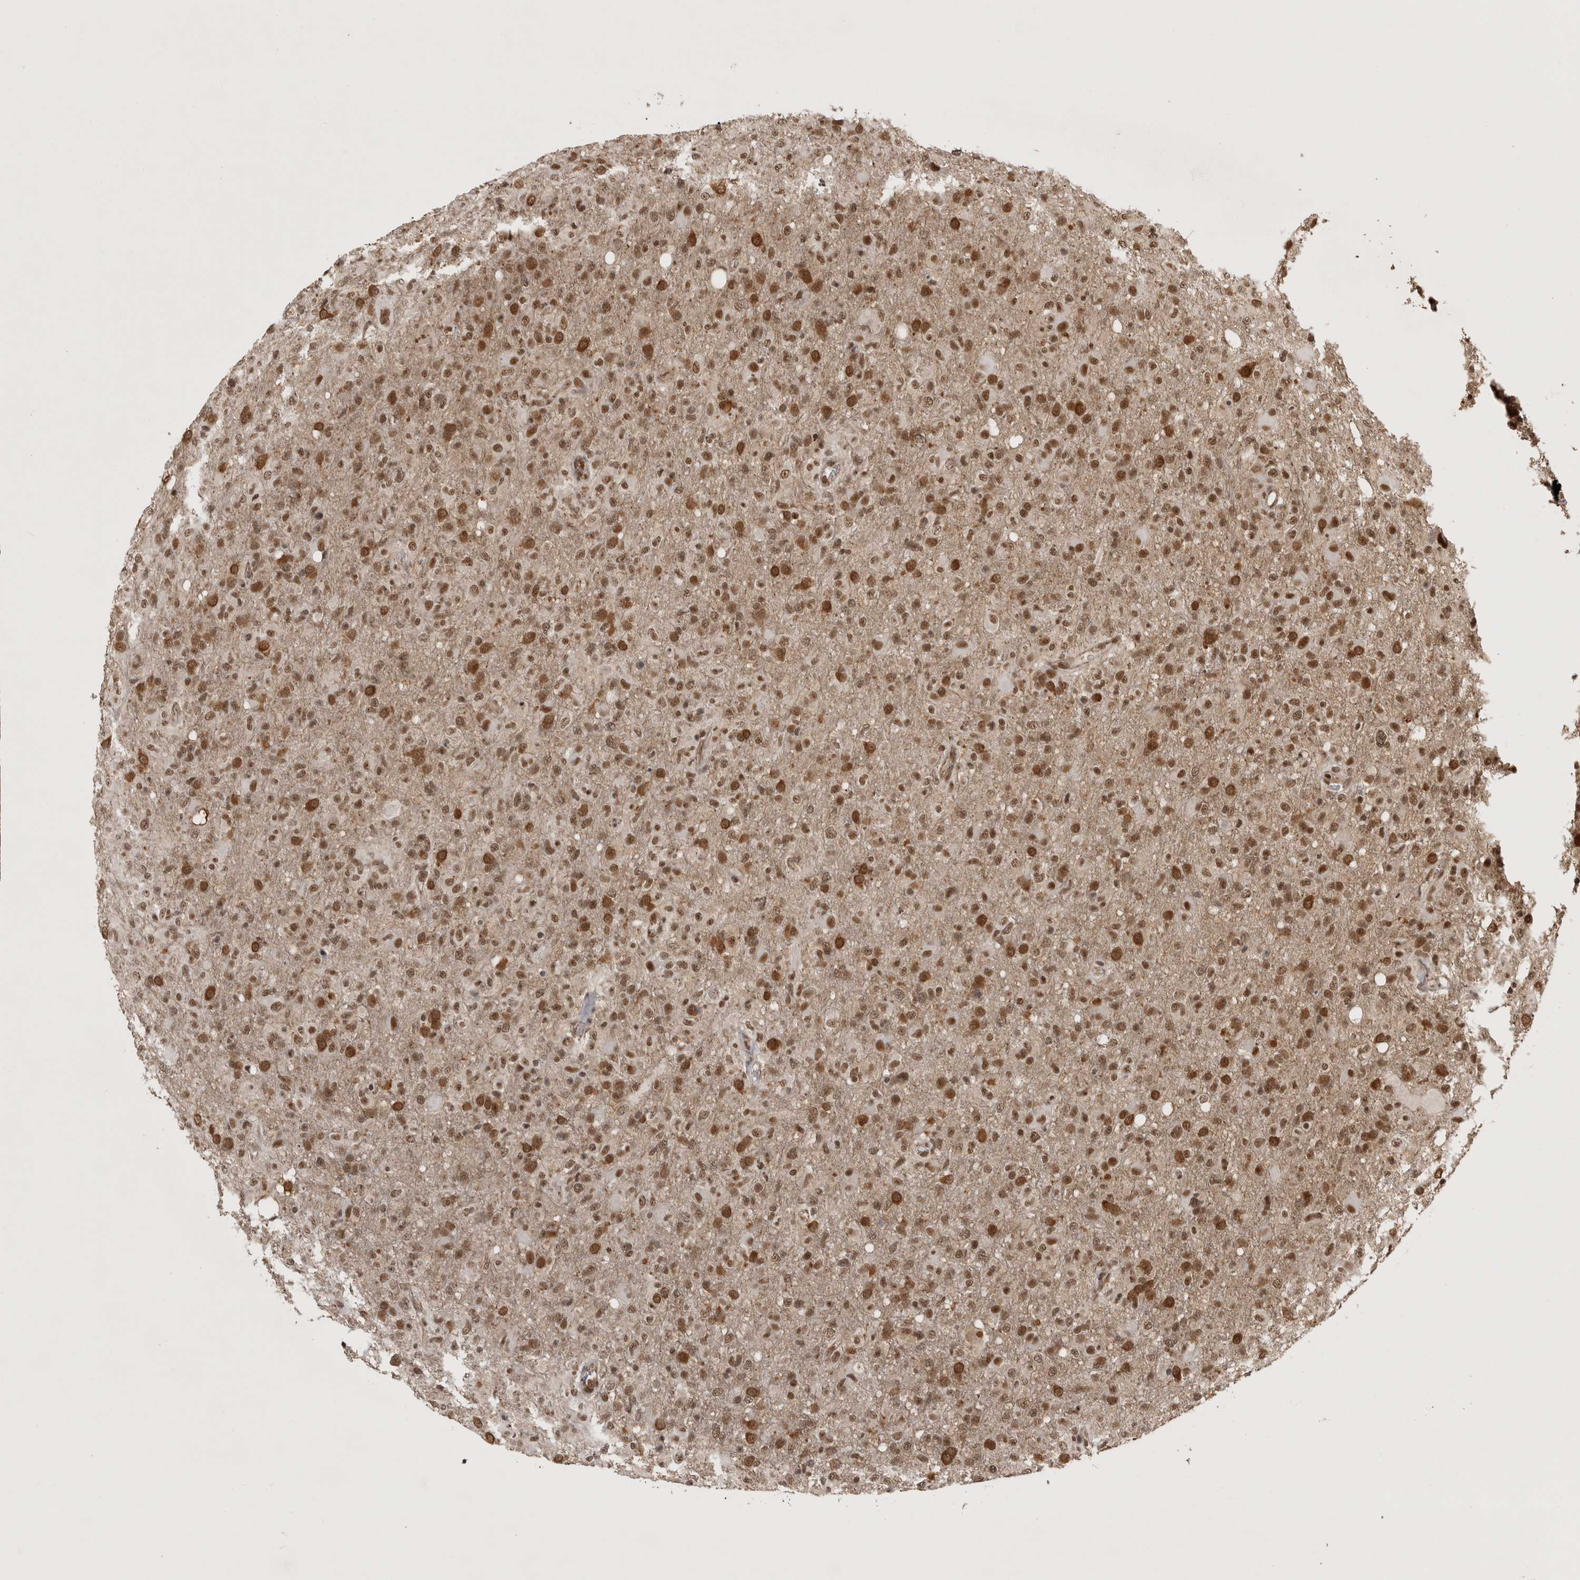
{"staining": {"intensity": "strong", "quantity": ">75%", "location": "nuclear"}, "tissue": "glioma", "cell_type": "Tumor cells", "image_type": "cancer", "snomed": [{"axis": "morphology", "description": "Glioma, malignant, High grade"}, {"axis": "topography", "description": "Brain"}], "caption": "Glioma stained with a protein marker displays strong staining in tumor cells.", "gene": "CBLL1", "patient": {"sex": "female", "age": 57}}